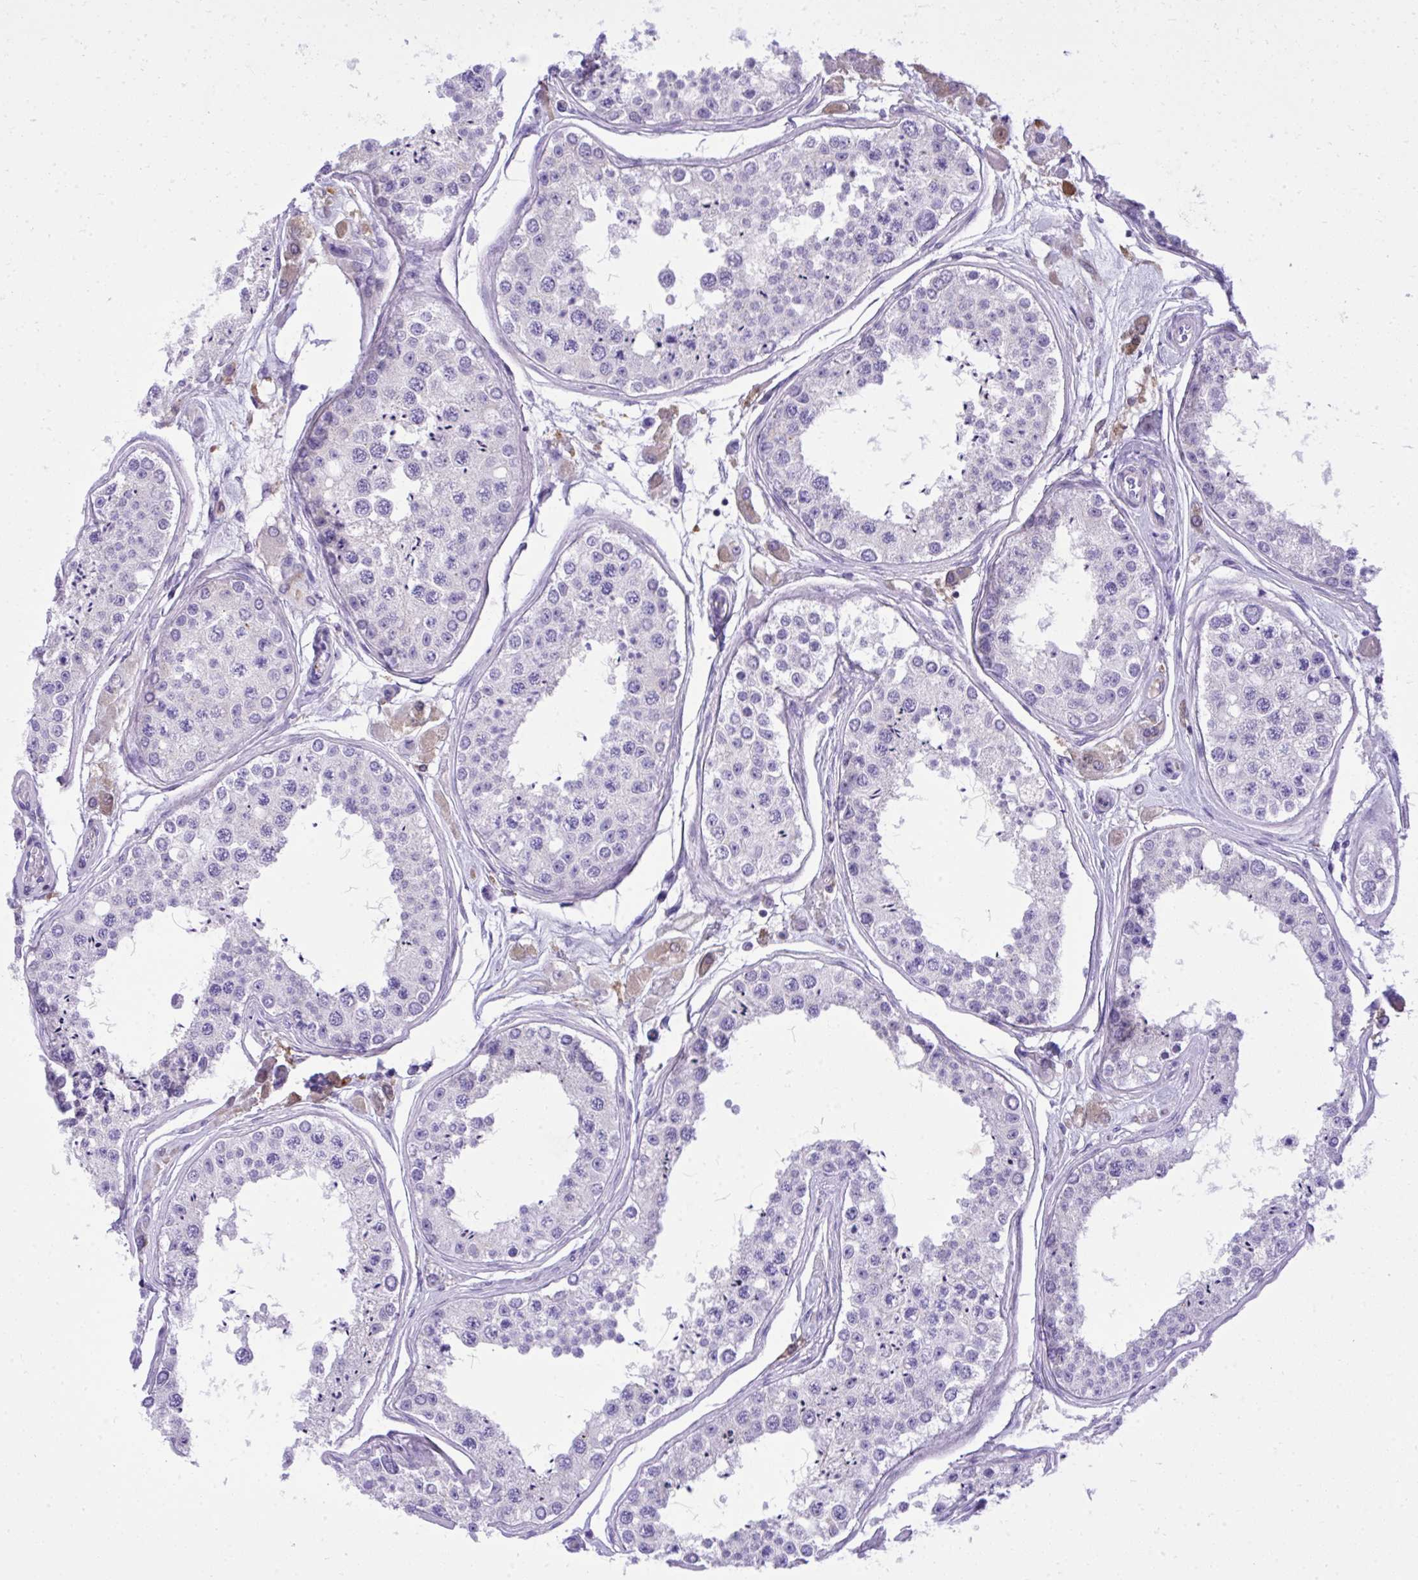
{"staining": {"intensity": "negative", "quantity": "none", "location": "none"}, "tissue": "testis", "cell_type": "Cells in seminiferous ducts", "image_type": "normal", "snomed": [{"axis": "morphology", "description": "Normal tissue, NOS"}, {"axis": "topography", "description": "Testis"}], "caption": "This is a micrograph of immunohistochemistry staining of unremarkable testis, which shows no positivity in cells in seminiferous ducts.", "gene": "ST6GALNAC3", "patient": {"sex": "male", "age": 25}}